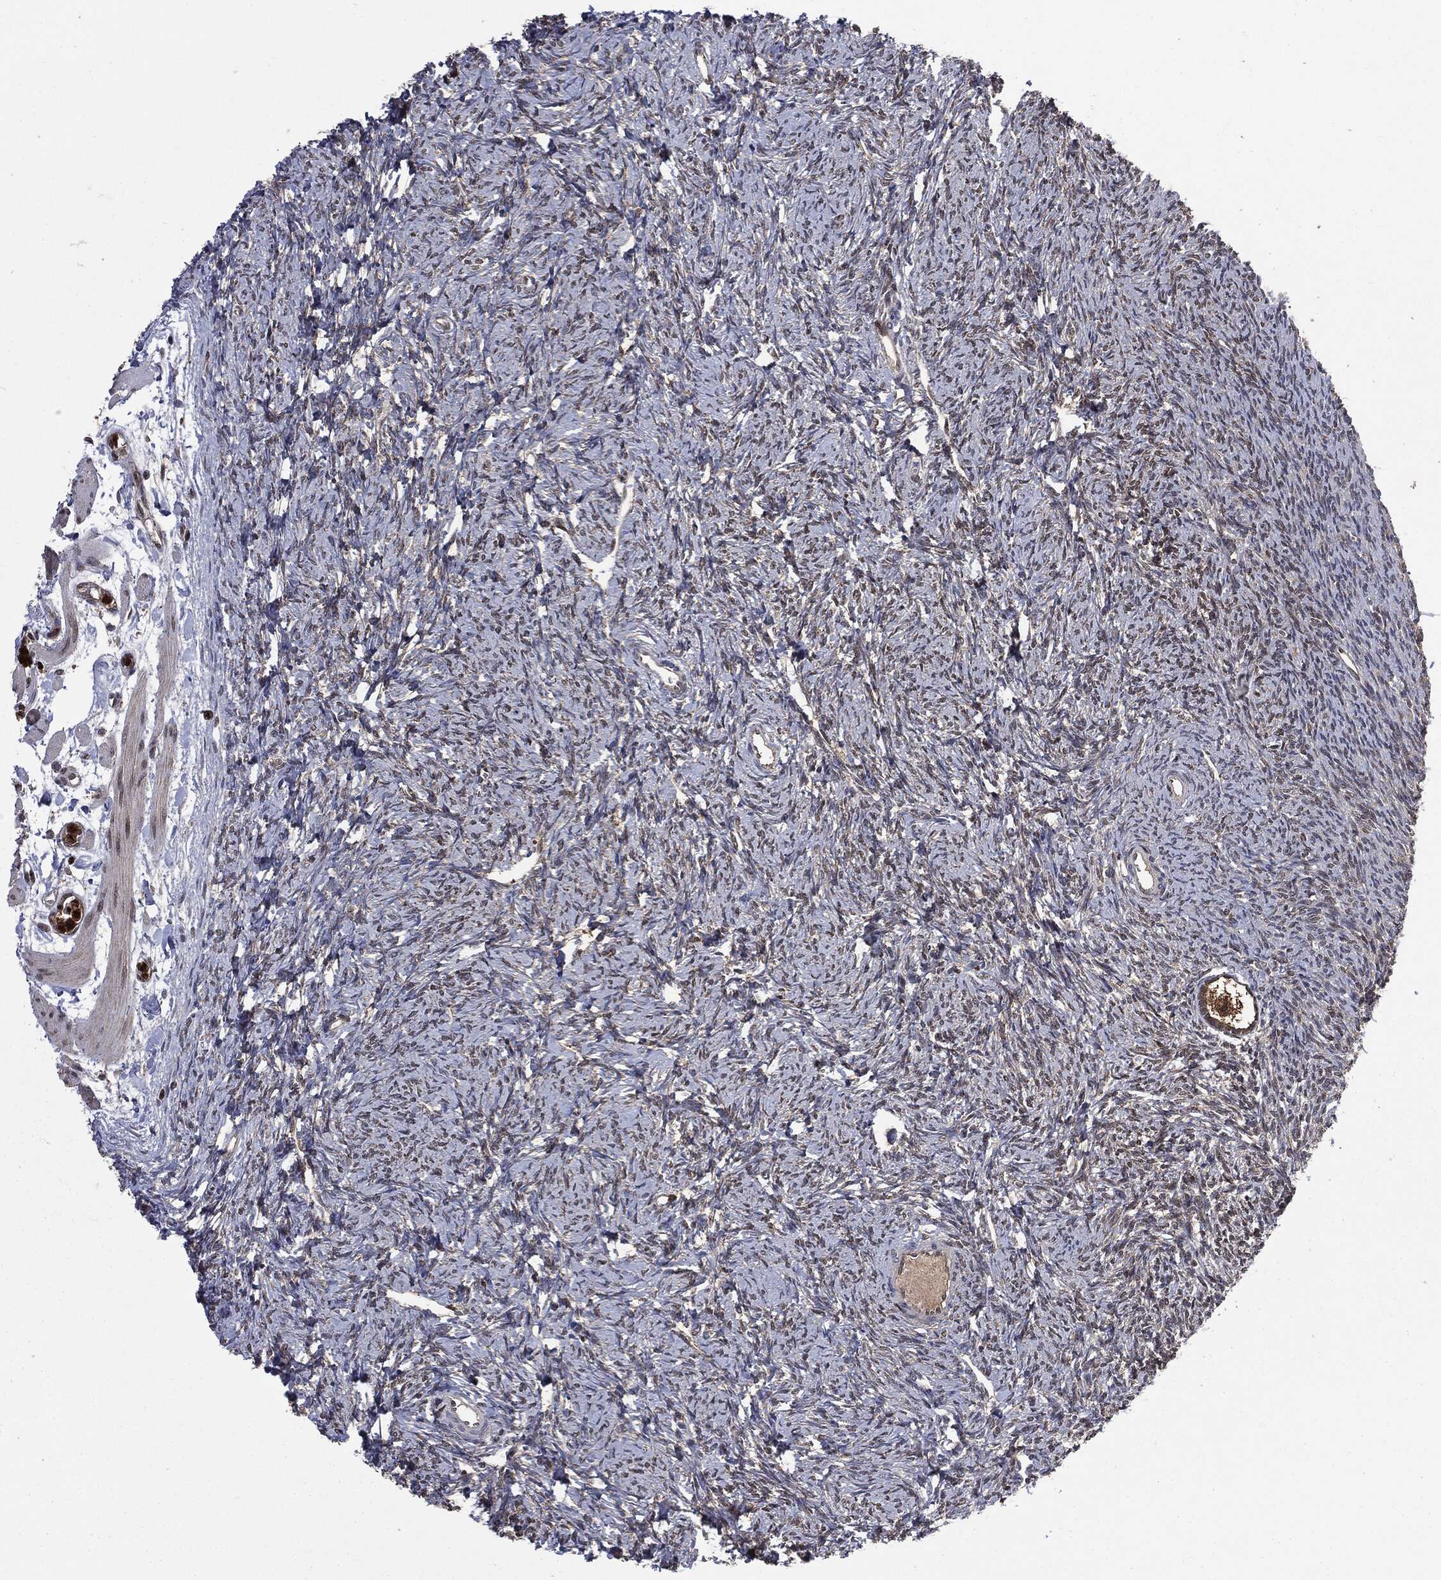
{"staining": {"intensity": "strong", "quantity": "25%-75%", "location": "cytoplasmic/membranous"}, "tissue": "ovary", "cell_type": "Follicle cells", "image_type": "normal", "snomed": [{"axis": "morphology", "description": "Normal tissue, NOS"}, {"axis": "topography", "description": "Fallopian tube"}, {"axis": "topography", "description": "Ovary"}], "caption": "Immunohistochemical staining of unremarkable human ovary exhibits 25%-75% levels of strong cytoplasmic/membranous protein positivity in approximately 25%-75% of follicle cells. (Brightfield microscopy of DAB IHC at high magnification).", "gene": "GPI", "patient": {"sex": "female", "age": 33}}